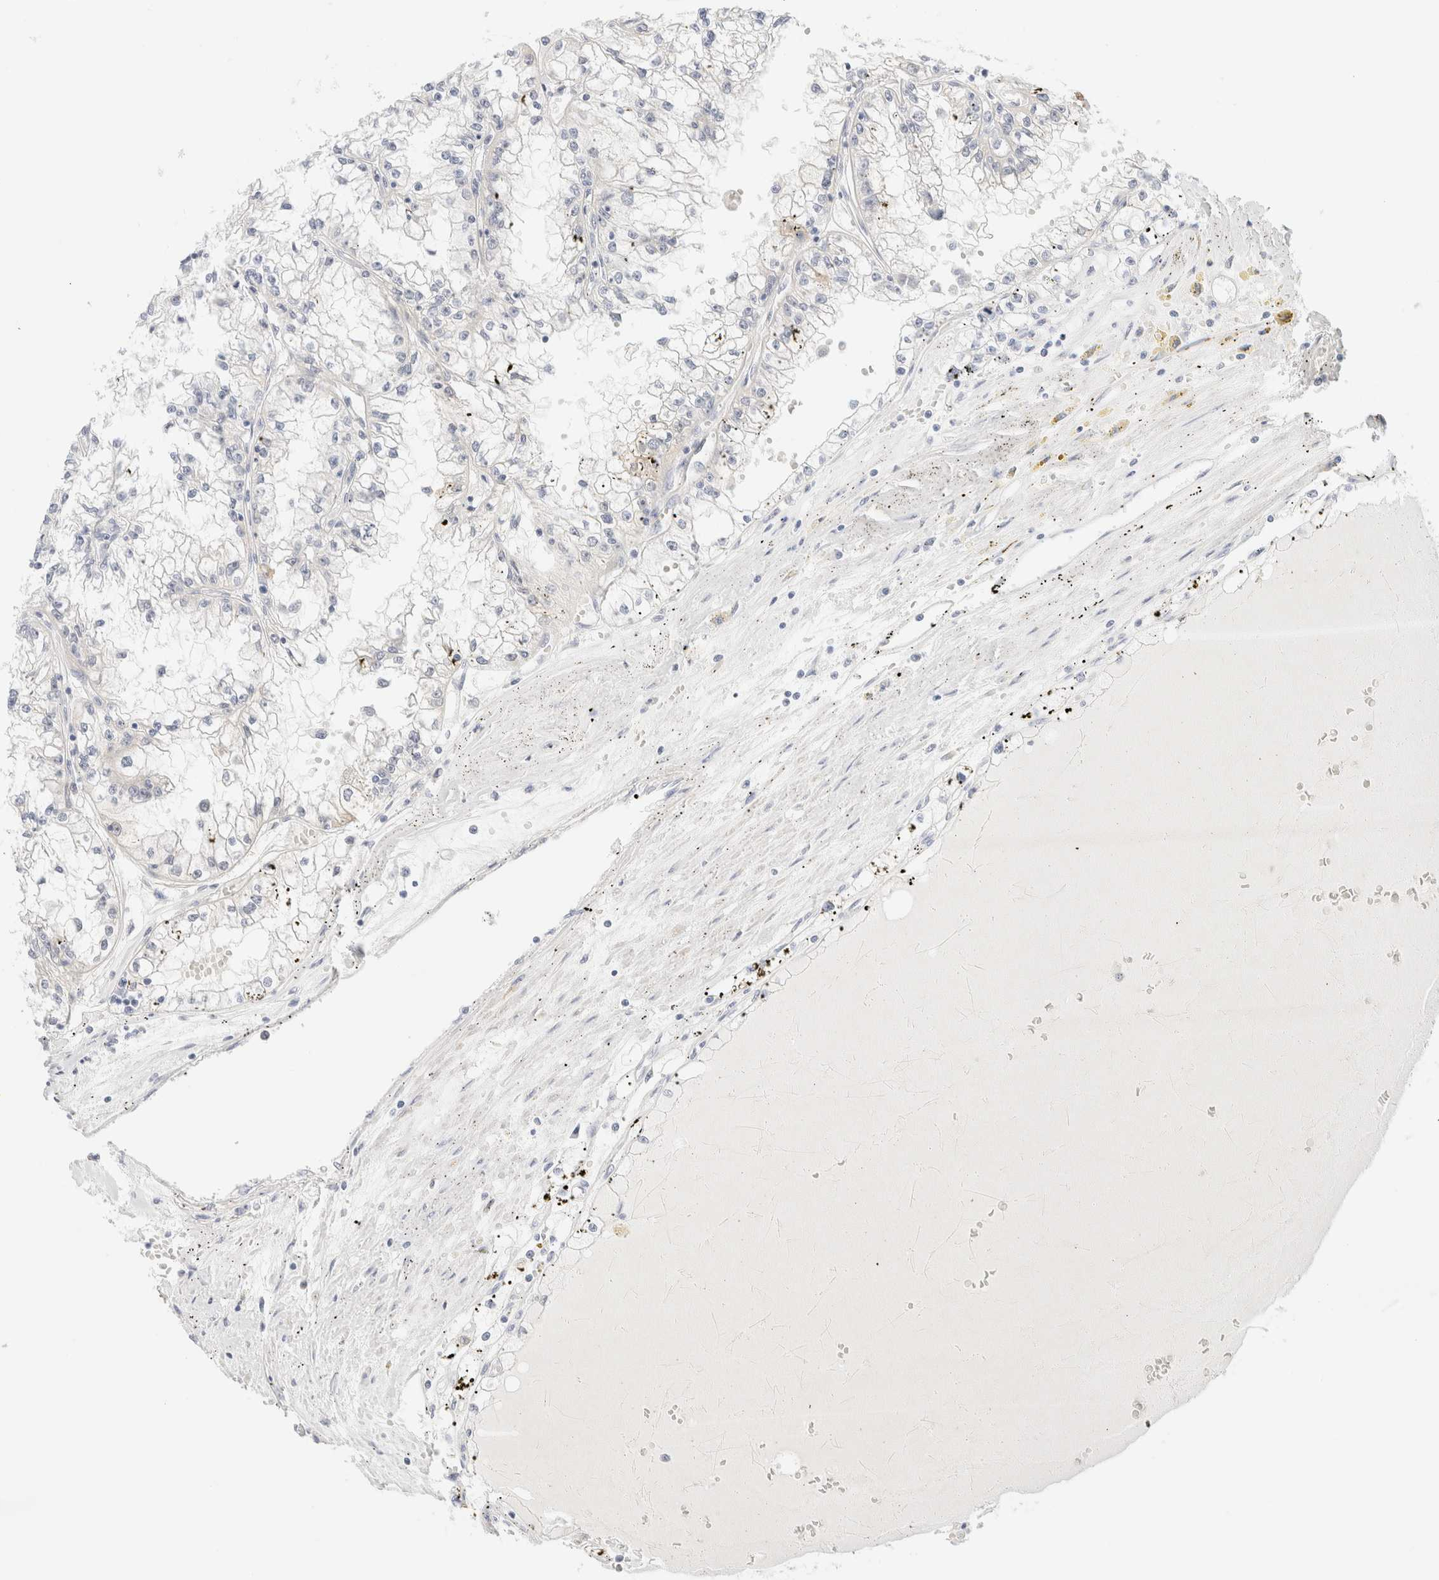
{"staining": {"intensity": "negative", "quantity": "none", "location": "none"}, "tissue": "renal cancer", "cell_type": "Tumor cells", "image_type": "cancer", "snomed": [{"axis": "morphology", "description": "Adenocarcinoma, NOS"}, {"axis": "topography", "description": "Kidney"}], "caption": "The photomicrograph reveals no significant positivity in tumor cells of renal cancer (adenocarcinoma).", "gene": "DPYS", "patient": {"sex": "male", "age": 56}}